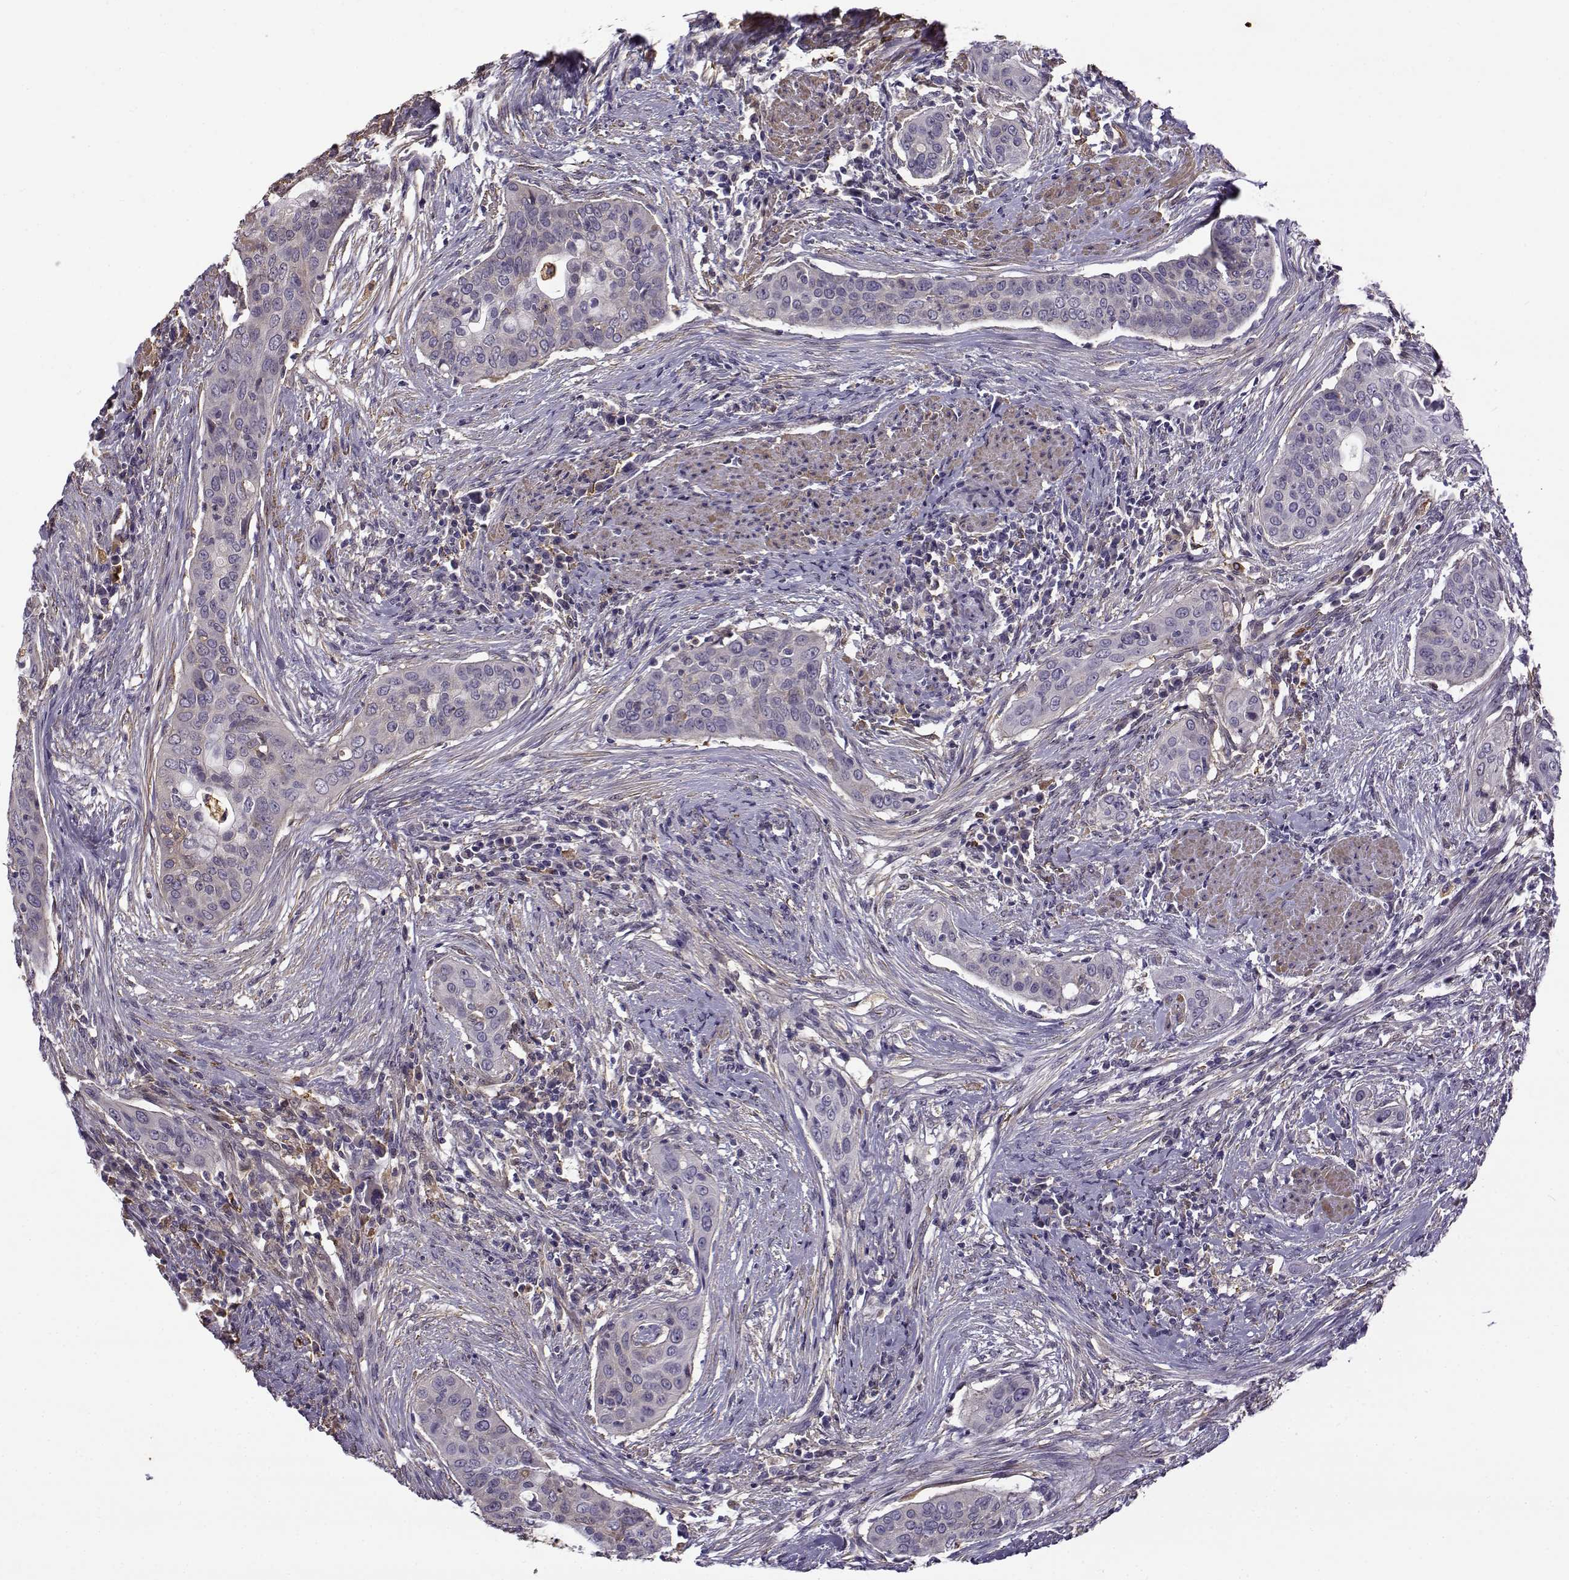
{"staining": {"intensity": "negative", "quantity": "none", "location": "none"}, "tissue": "urothelial cancer", "cell_type": "Tumor cells", "image_type": "cancer", "snomed": [{"axis": "morphology", "description": "Urothelial carcinoma, High grade"}, {"axis": "topography", "description": "Urinary bladder"}], "caption": "Immunohistochemical staining of human high-grade urothelial carcinoma demonstrates no significant staining in tumor cells.", "gene": "UCP3", "patient": {"sex": "male", "age": 82}}